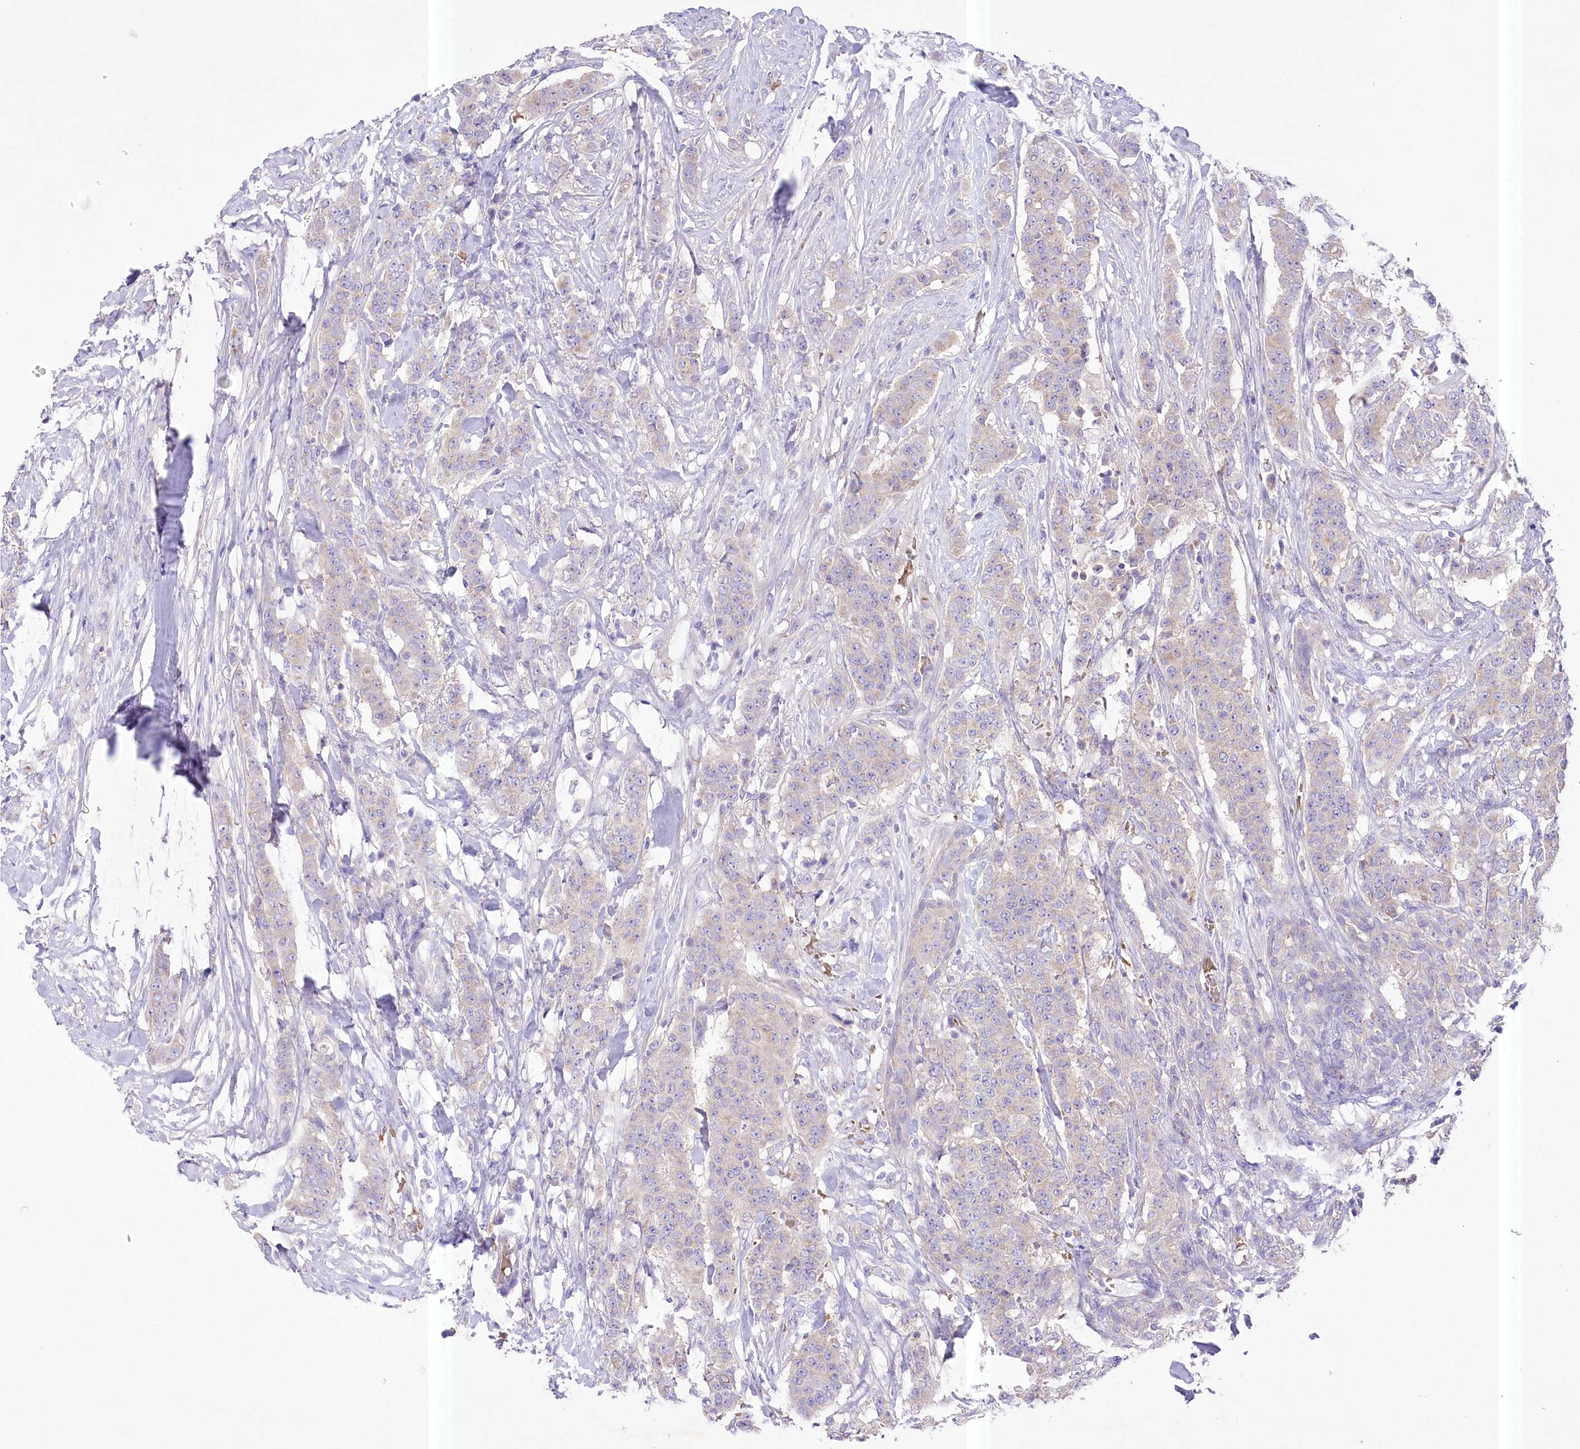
{"staining": {"intensity": "weak", "quantity": "<25%", "location": "cytoplasmic/membranous"}, "tissue": "breast cancer", "cell_type": "Tumor cells", "image_type": "cancer", "snomed": [{"axis": "morphology", "description": "Duct carcinoma"}, {"axis": "topography", "description": "Breast"}], "caption": "This is a micrograph of immunohistochemistry staining of breast cancer, which shows no expression in tumor cells. (DAB (3,3'-diaminobenzidine) IHC, high magnification).", "gene": "PRSS53", "patient": {"sex": "female", "age": 40}}